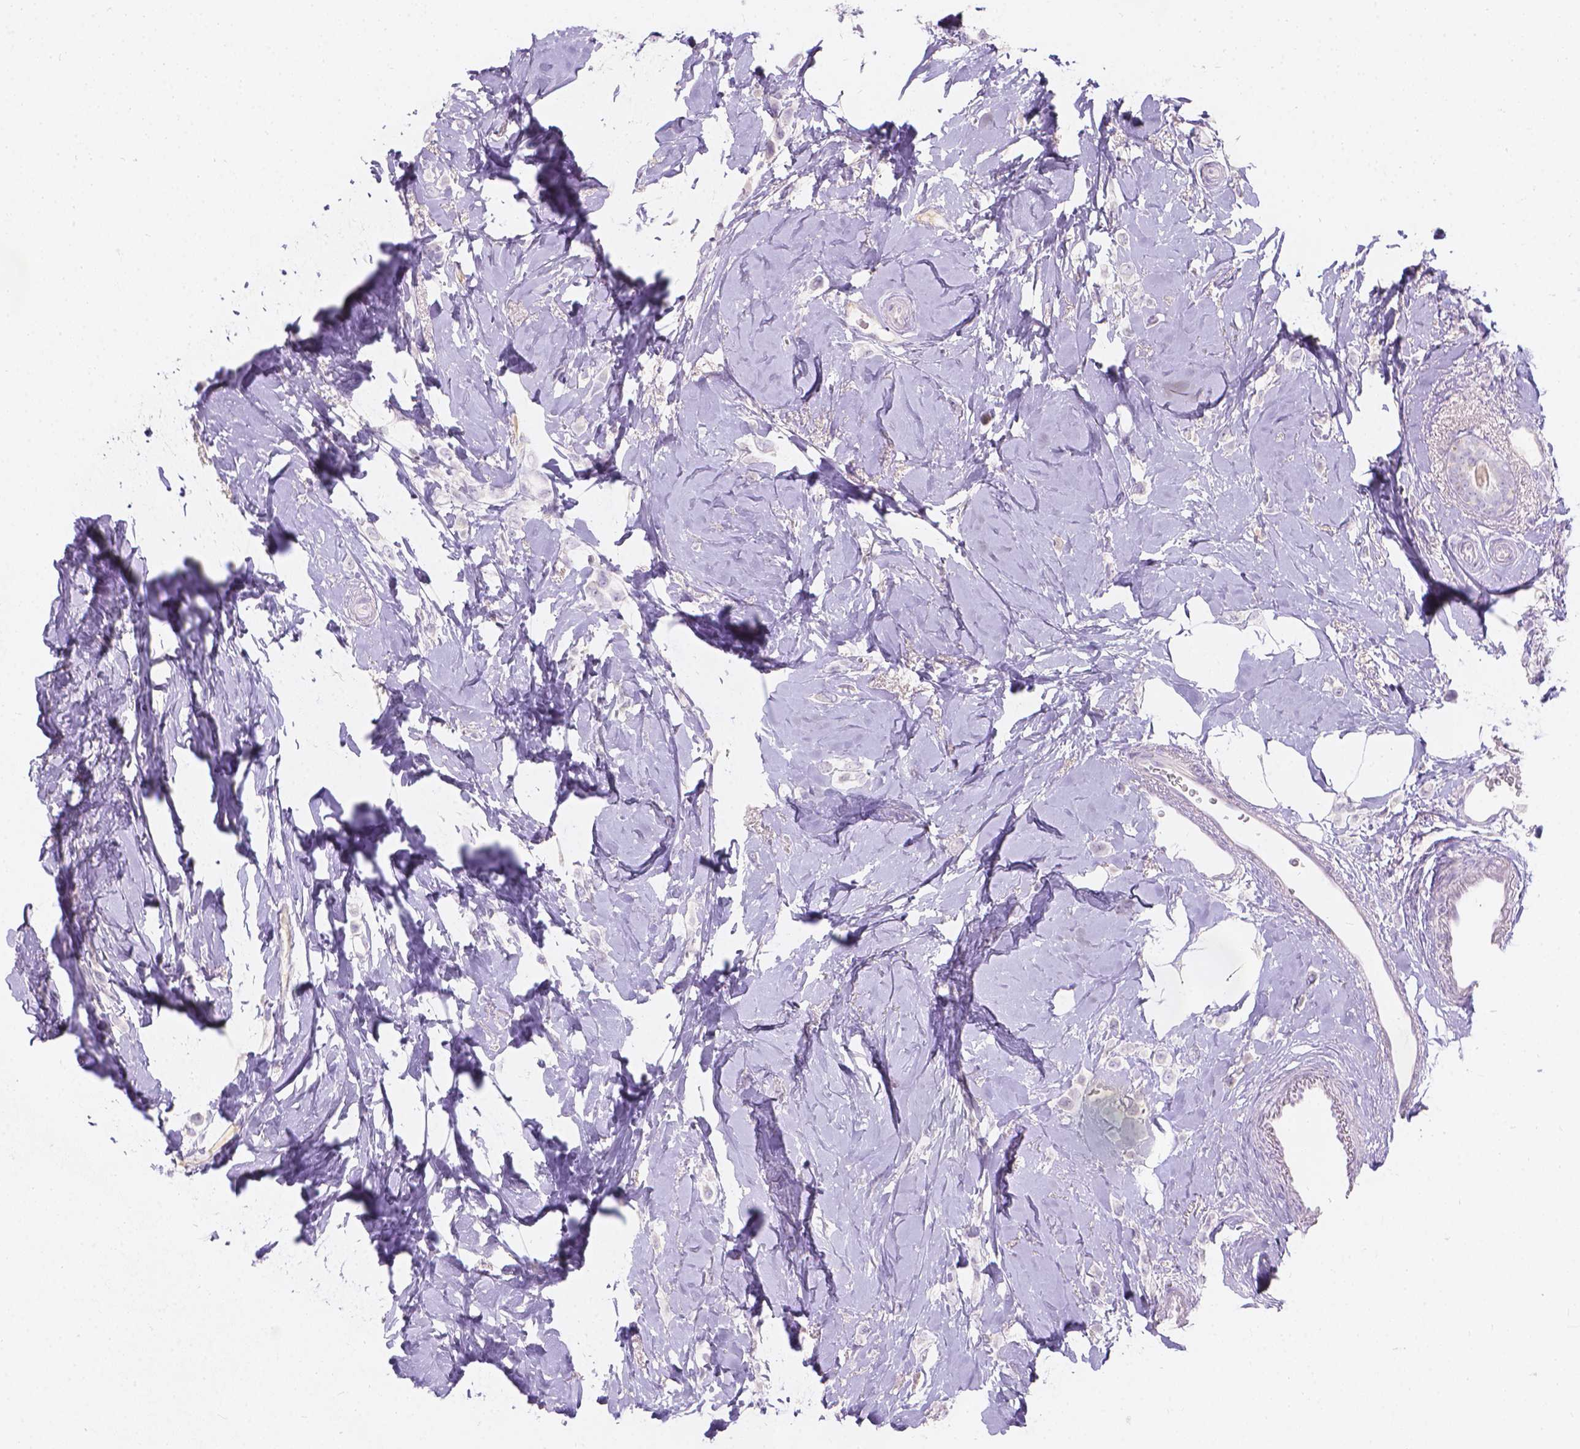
{"staining": {"intensity": "negative", "quantity": "none", "location": "none"}, "tissue": "breast cancer", "cell_type": "Tumor cells", "image_type": "cancer", "snomed": [{"axis": "morphology", "description": "Lobular carcinoma"}, {"axis": "topography", "description": "Breast"}], "caption": "Immunohistochemistry (IHC) image of human breast lobular carcinoma stained for a protein (brown), which reveals no expression in tumor cells.", "gene": "GAL3ST2", "patient": {"sex": "female", "age": 66}}